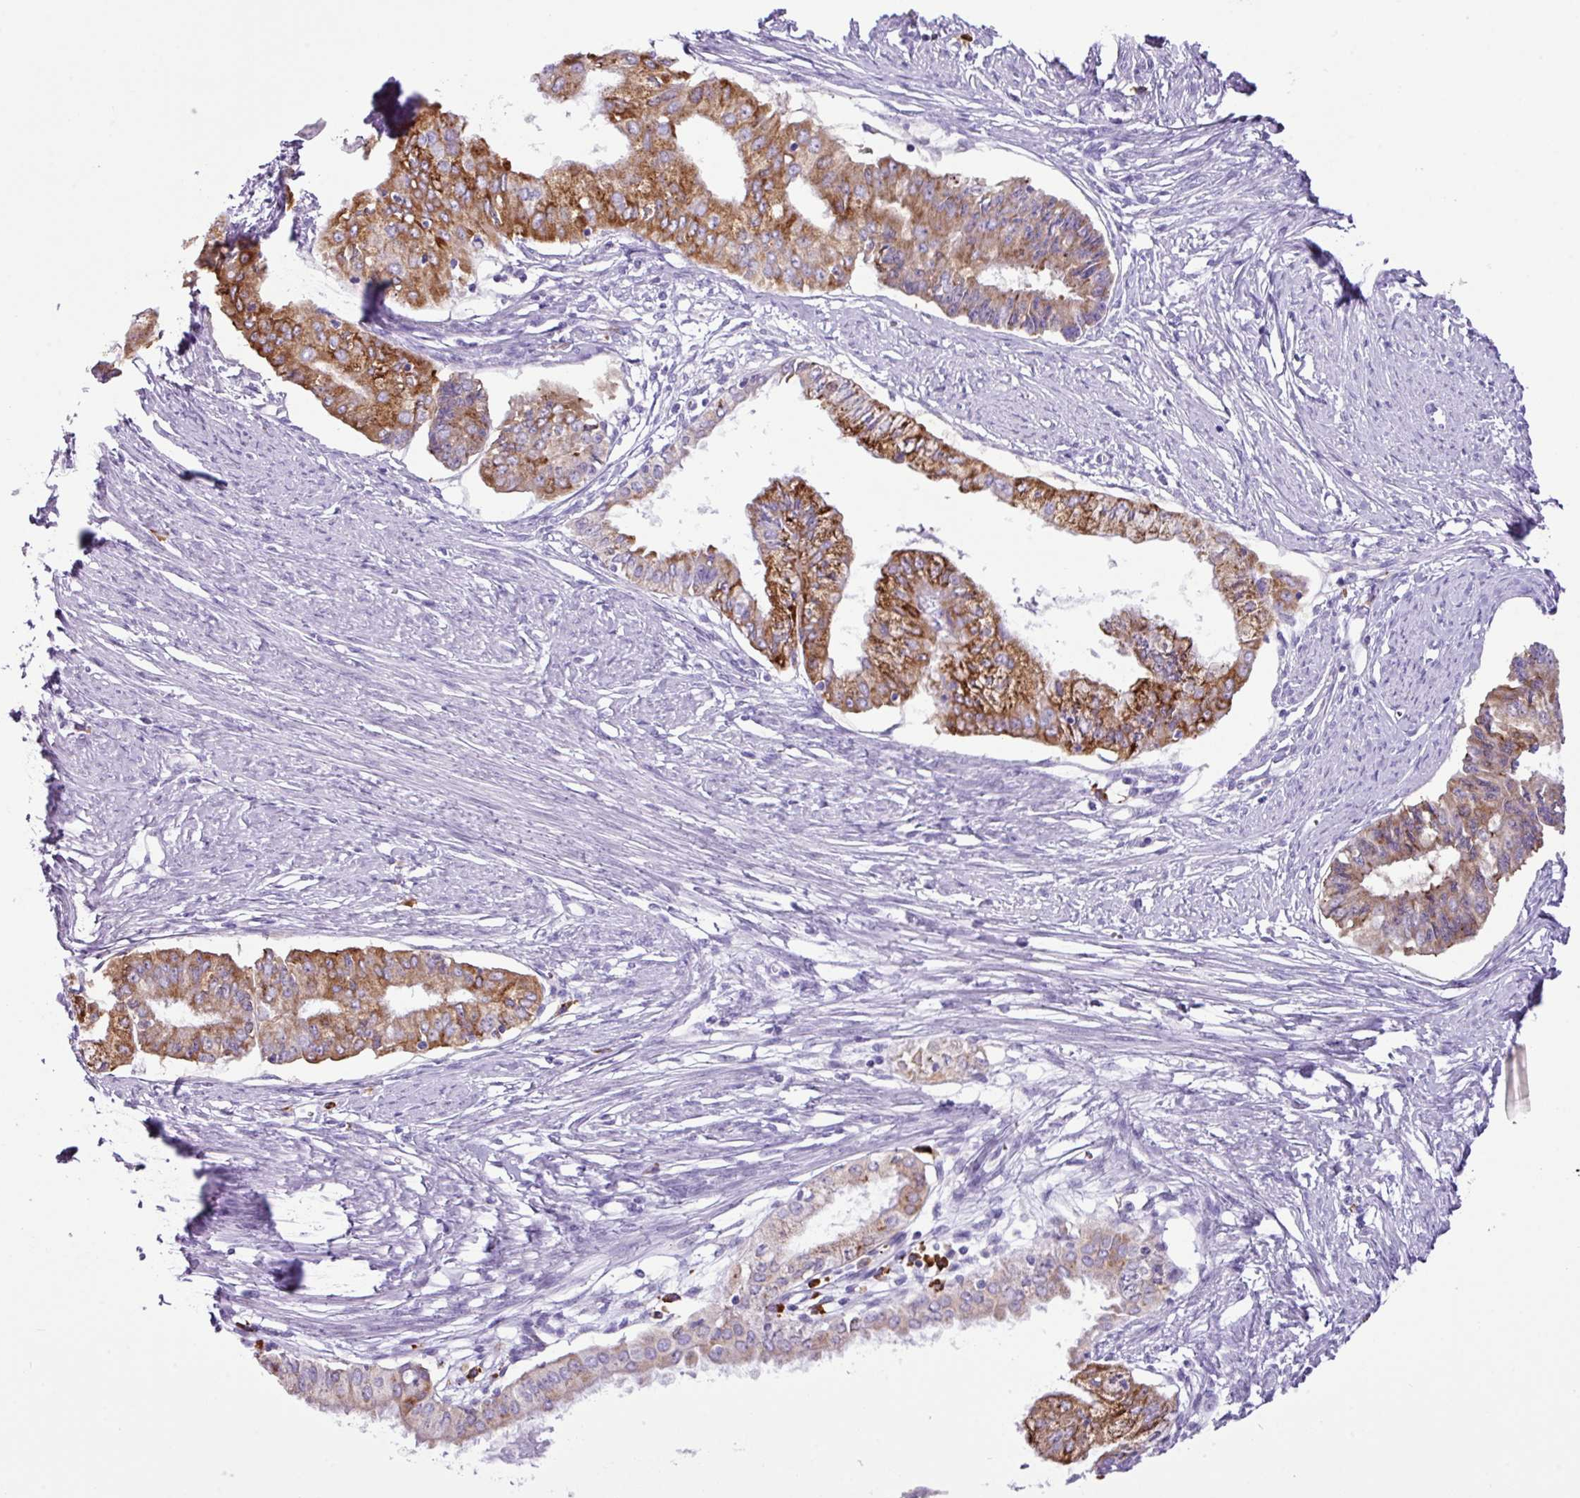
{"staining": {"intensity": "strong", "quantity": ">75%", "location": "cytoplasmic/membranous"}, "tissue": "endometrial cancer", "cell_type": "Tumor cells", "image_type": "cancer", "snomed": [{"axis": "morphology", "description": "Adenocarcinoma, NOS"}, {"axis": "topography", "description": "Endometrium"}], "caption": "Immunohistochemical staining of human endometrial adenocarcinoma displays strong cytoplasmic/membranous protein positivity in approximately >75% of tumor cells. (DAB IHC, brown staining for protein, blue staining for nuclei).", "gene": "RGS21", "patient": {"sex": "female", "age": 76}}